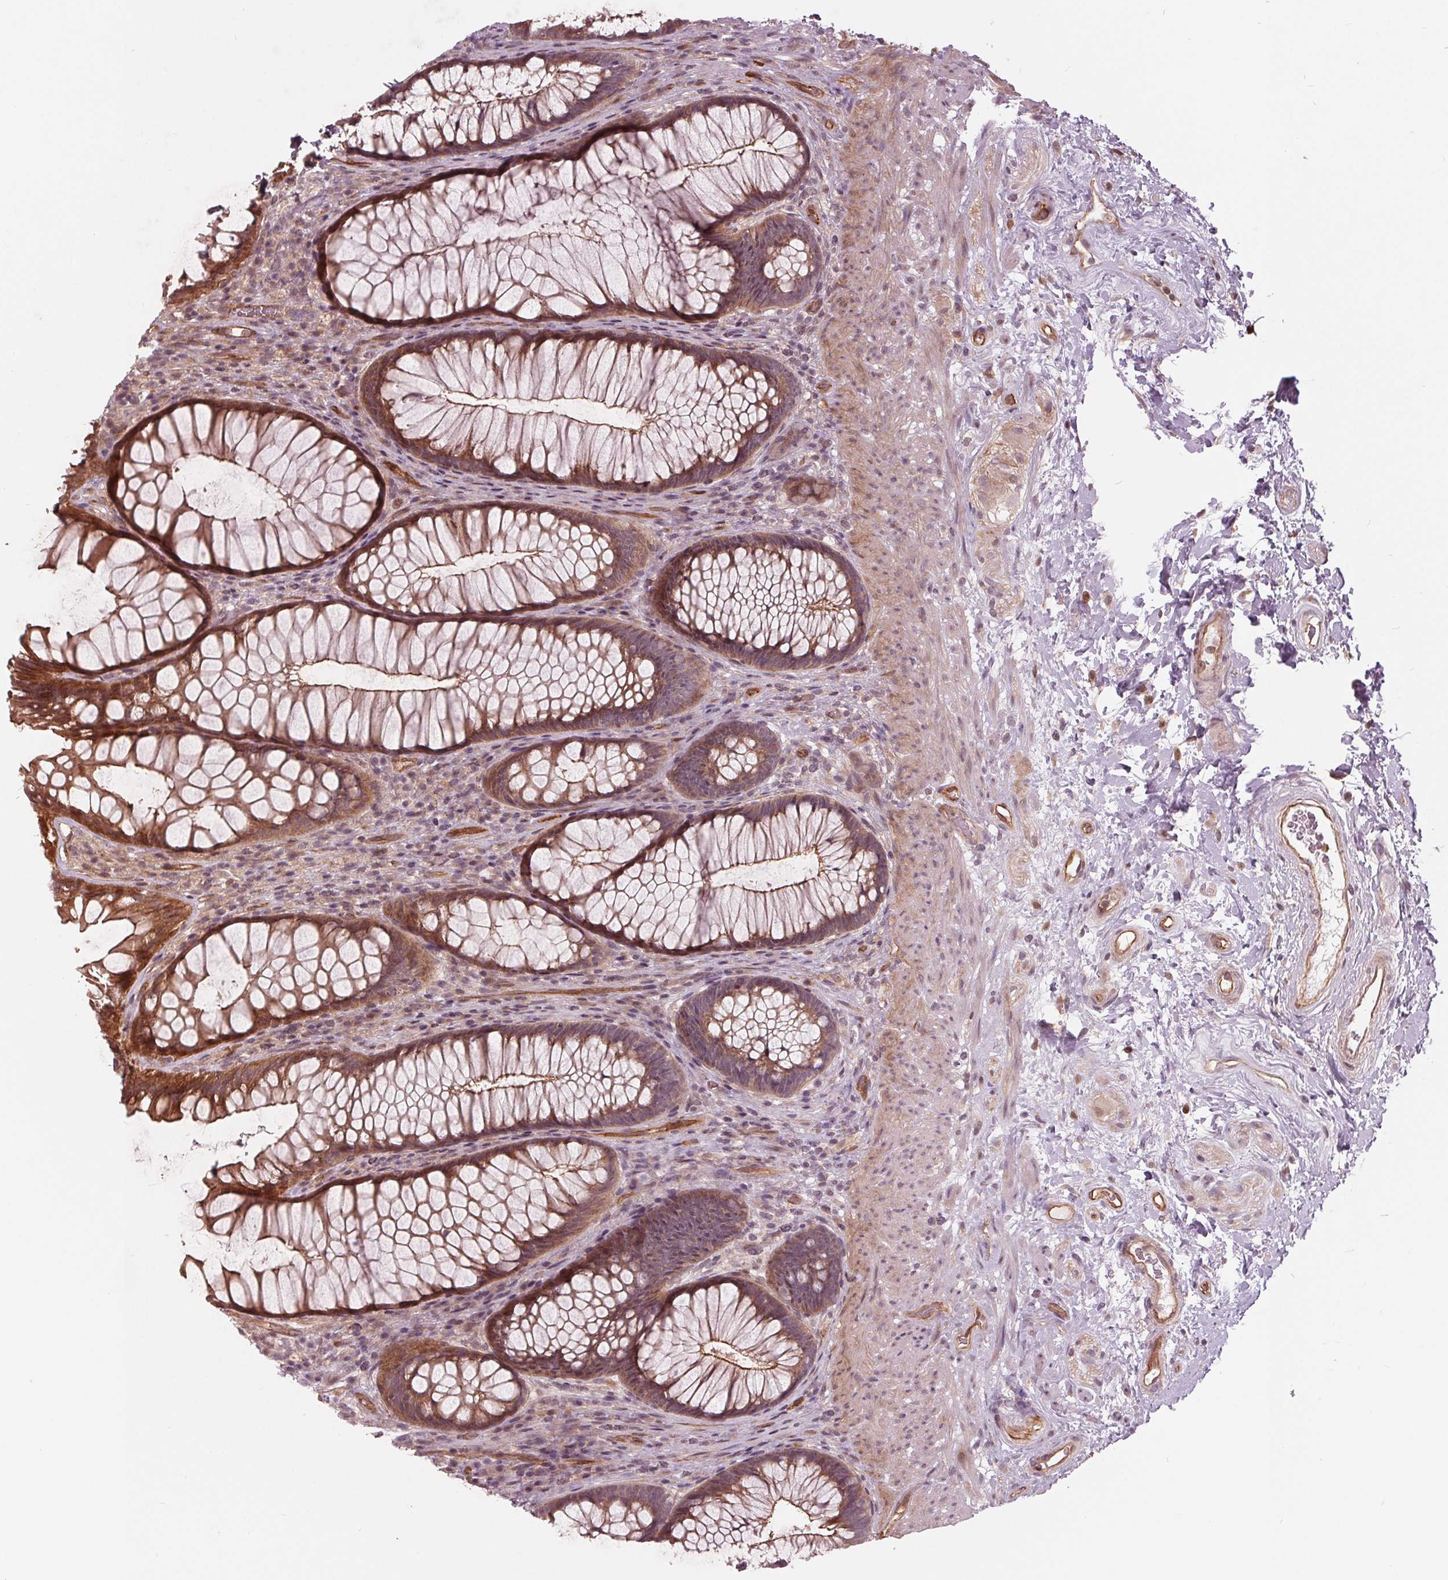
{"staining": {"intensity": "moderate", "quantity": ">75%", "location": "cytoplasmic/membranous"}, "tissue": "rectum", "cell_type": "Glandular cells", "image_type": "normal", "snomed": [{"axis": "morphology", "description": "Normal tissue, NOS"}, {"axis": "topography", "description": "Smooth muscle"}, {"axis": "topography", "description": "Rectum"}], "caption": "Protein expression analysis of unremarkable rectum exhibits moderate cytoplasmic/membranous expression in approximately >75% of glandular cells.", "gene": "TXNIP", "patient": {"sex": "male", "age": 53}}